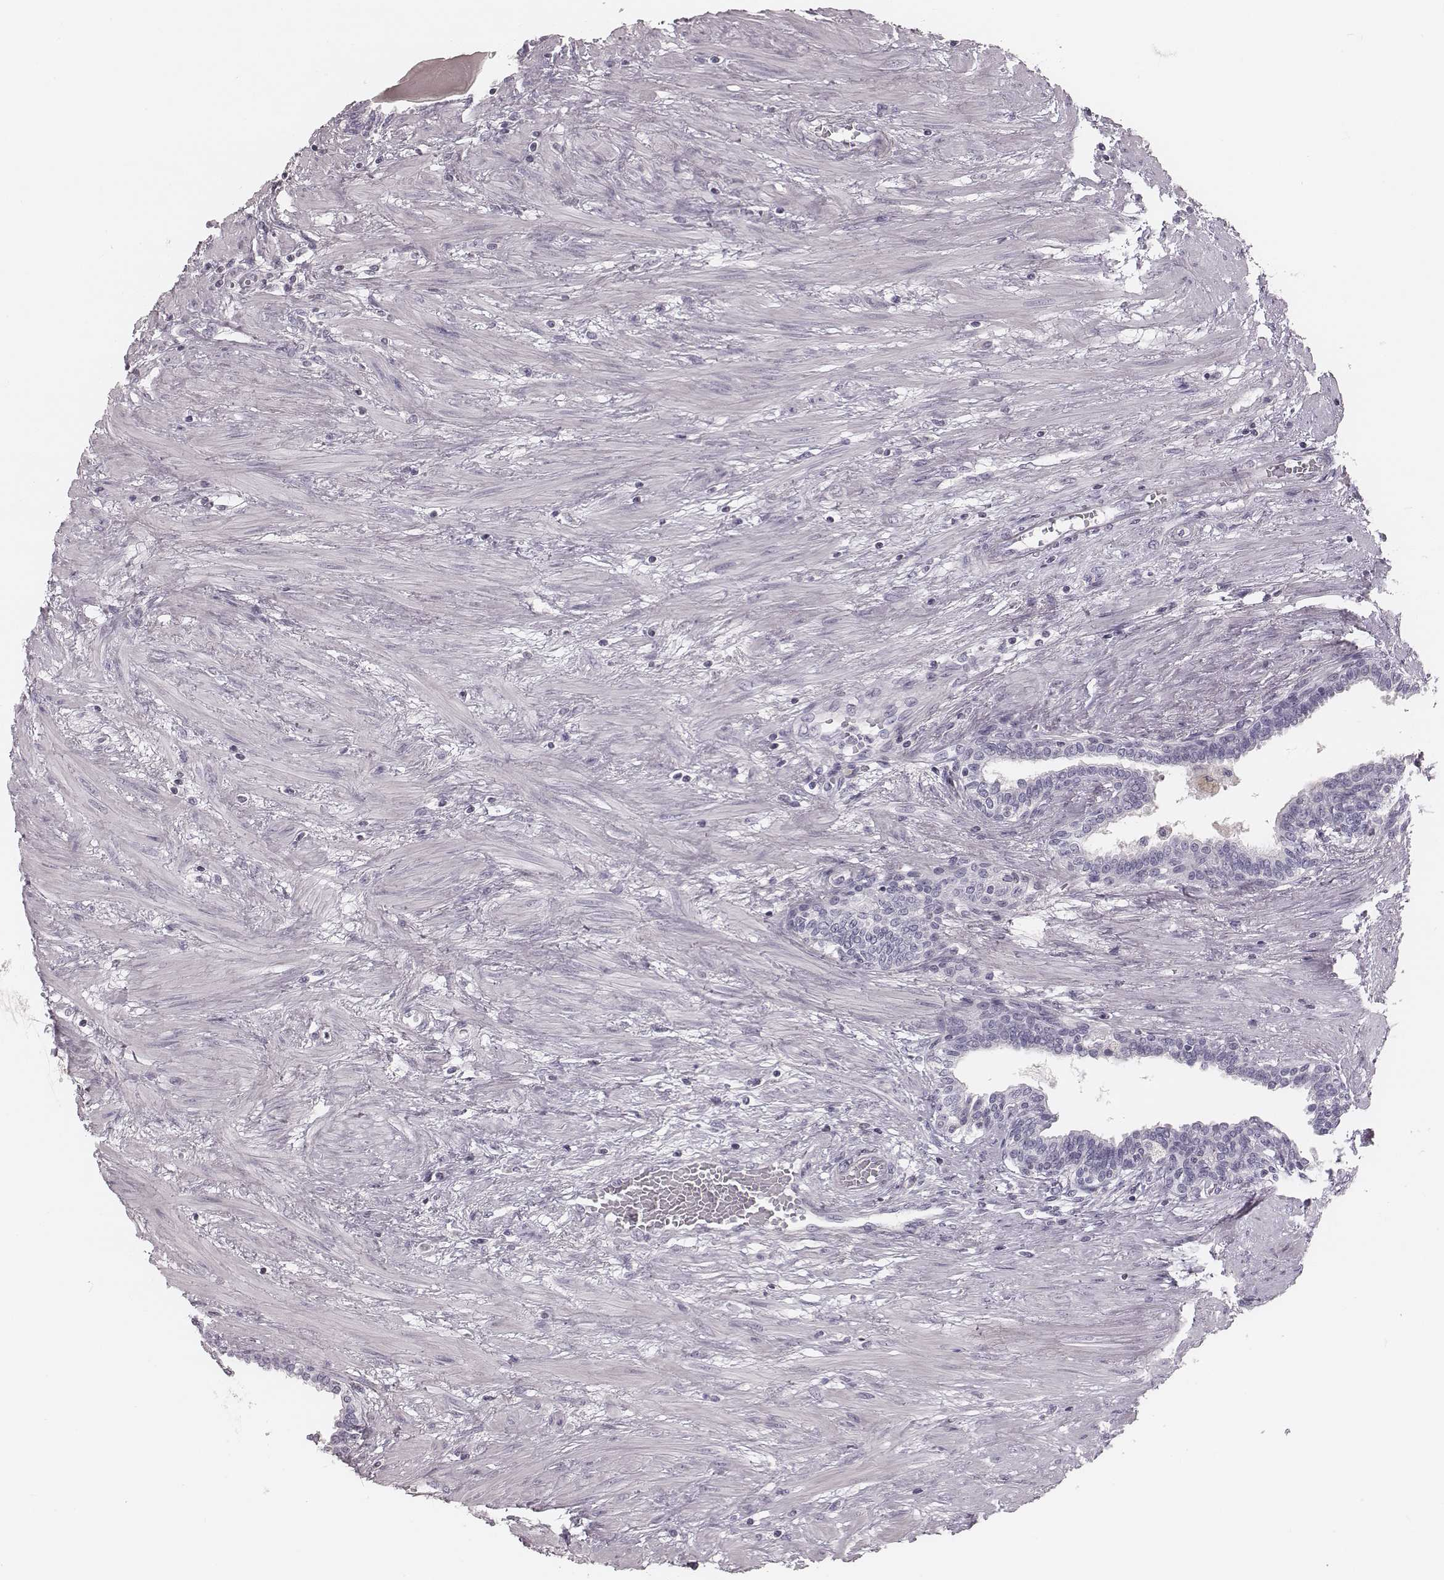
{"staining": {"intensity": "negative", "quantity": "none", "location": "none"}, "tissue": "prostate", "cell_type": "Glandular cells", "image_type": "normal", "snomed": [{"axis": "morphology", "description": "Normal tissue, NOS"}, {"axis": "topography", "description": "Prostate"}], "caption": "DAB (3,3'-diaminobenzidine) immunohistochemical staining of unremarkable human prostate shows no significant staining in glandular cells.", "gene": "S100Z", "patient": {"sex": "male", "age": 55}}